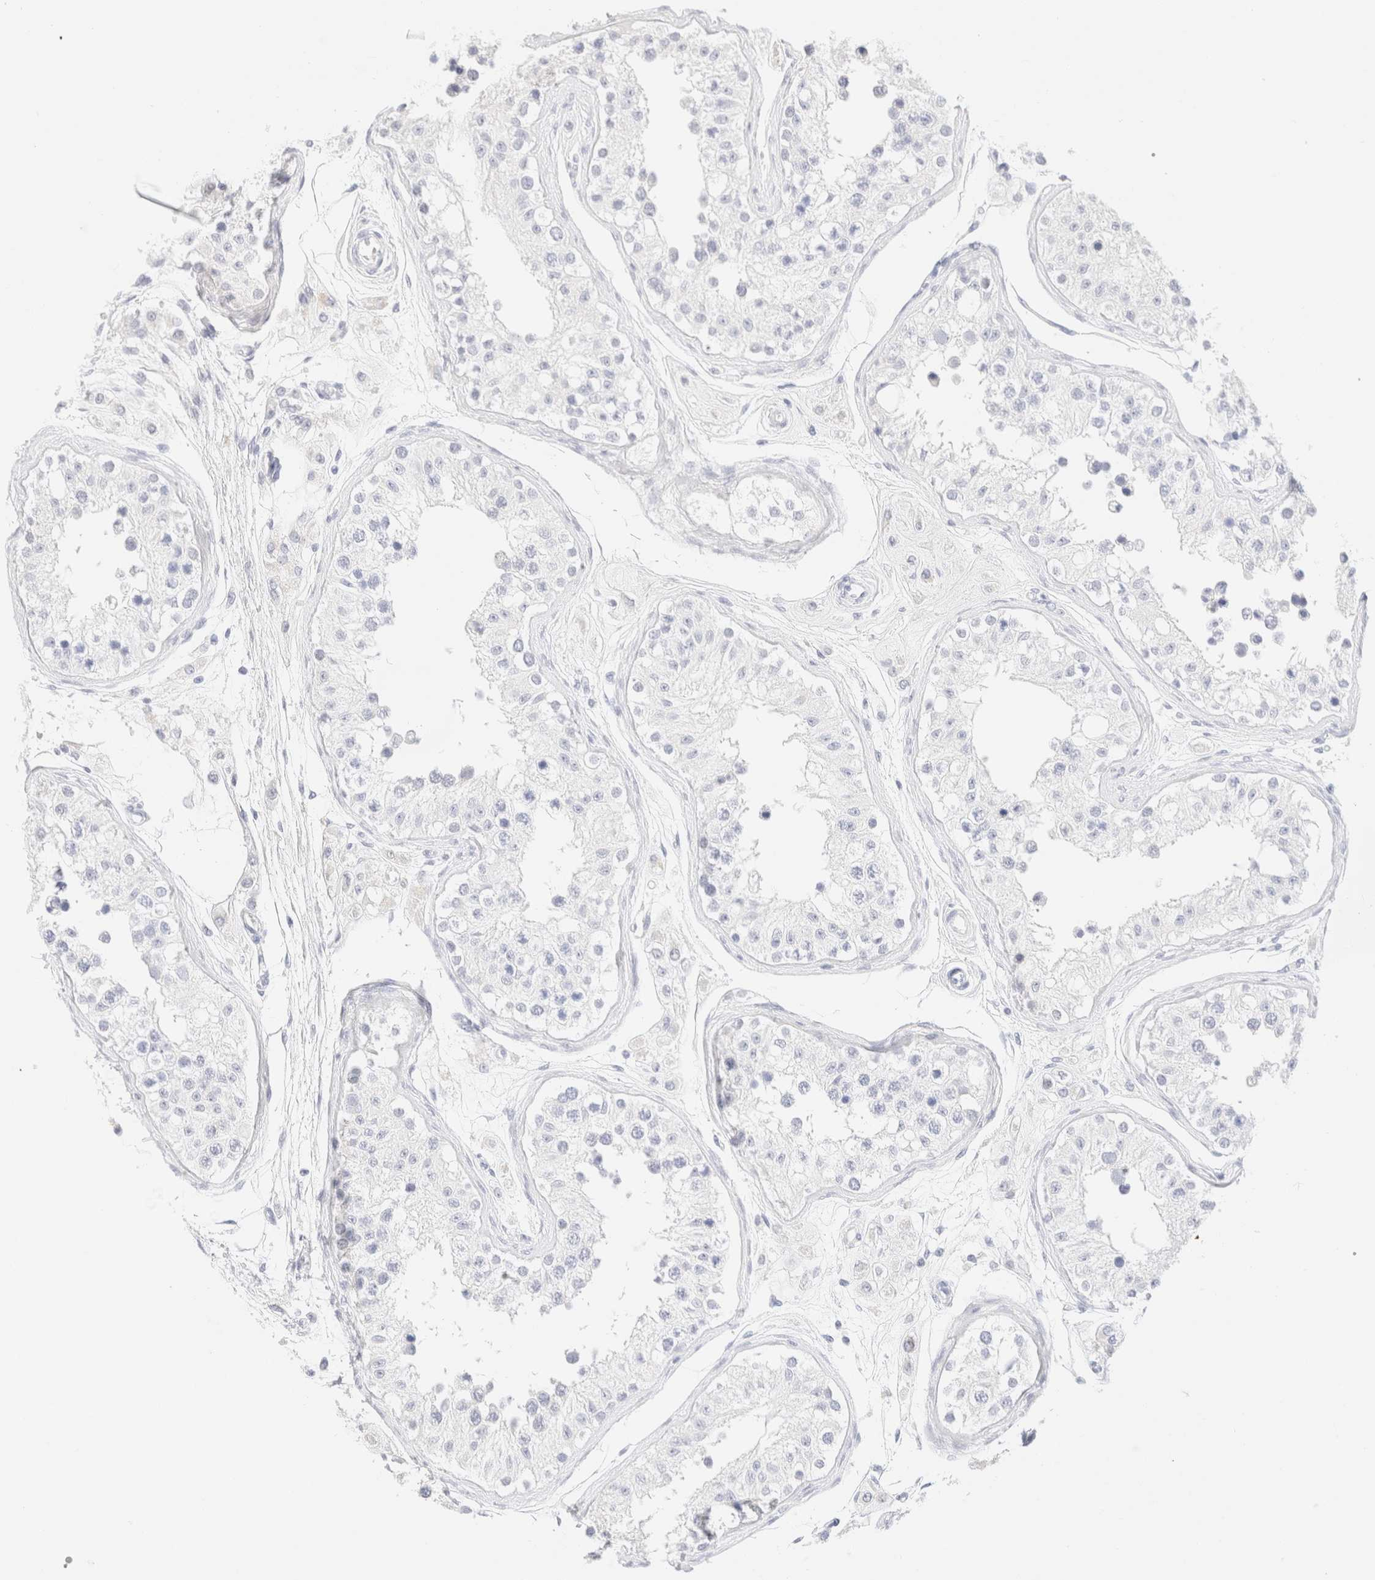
{"staining": {"intensity": "negative", "quantity": "none", "location": "none"}, "tissue": "testis", "cell_type": "Cells in seminiferous ducts", "image_type": "normal", "snomed": [{"axis": "morphology", "description": "Normal tissue, NOS"}, {"axis": "morphology", "description": "Adenocarcinoma, metastatic, NOS"}, {"axis": "topography", "description": "Testis"}], "caption": "Benign testis was stained to show a protein in brown. There is no significant staining in cells in seminiferous ducts. (Brightfield microscopy of DAB (3,3'-diaminobenzidine) immunohistochemistry (IHC) at high magnification).", "gene": "KRT15", "patient": {"sex": "male", "age": 26}}